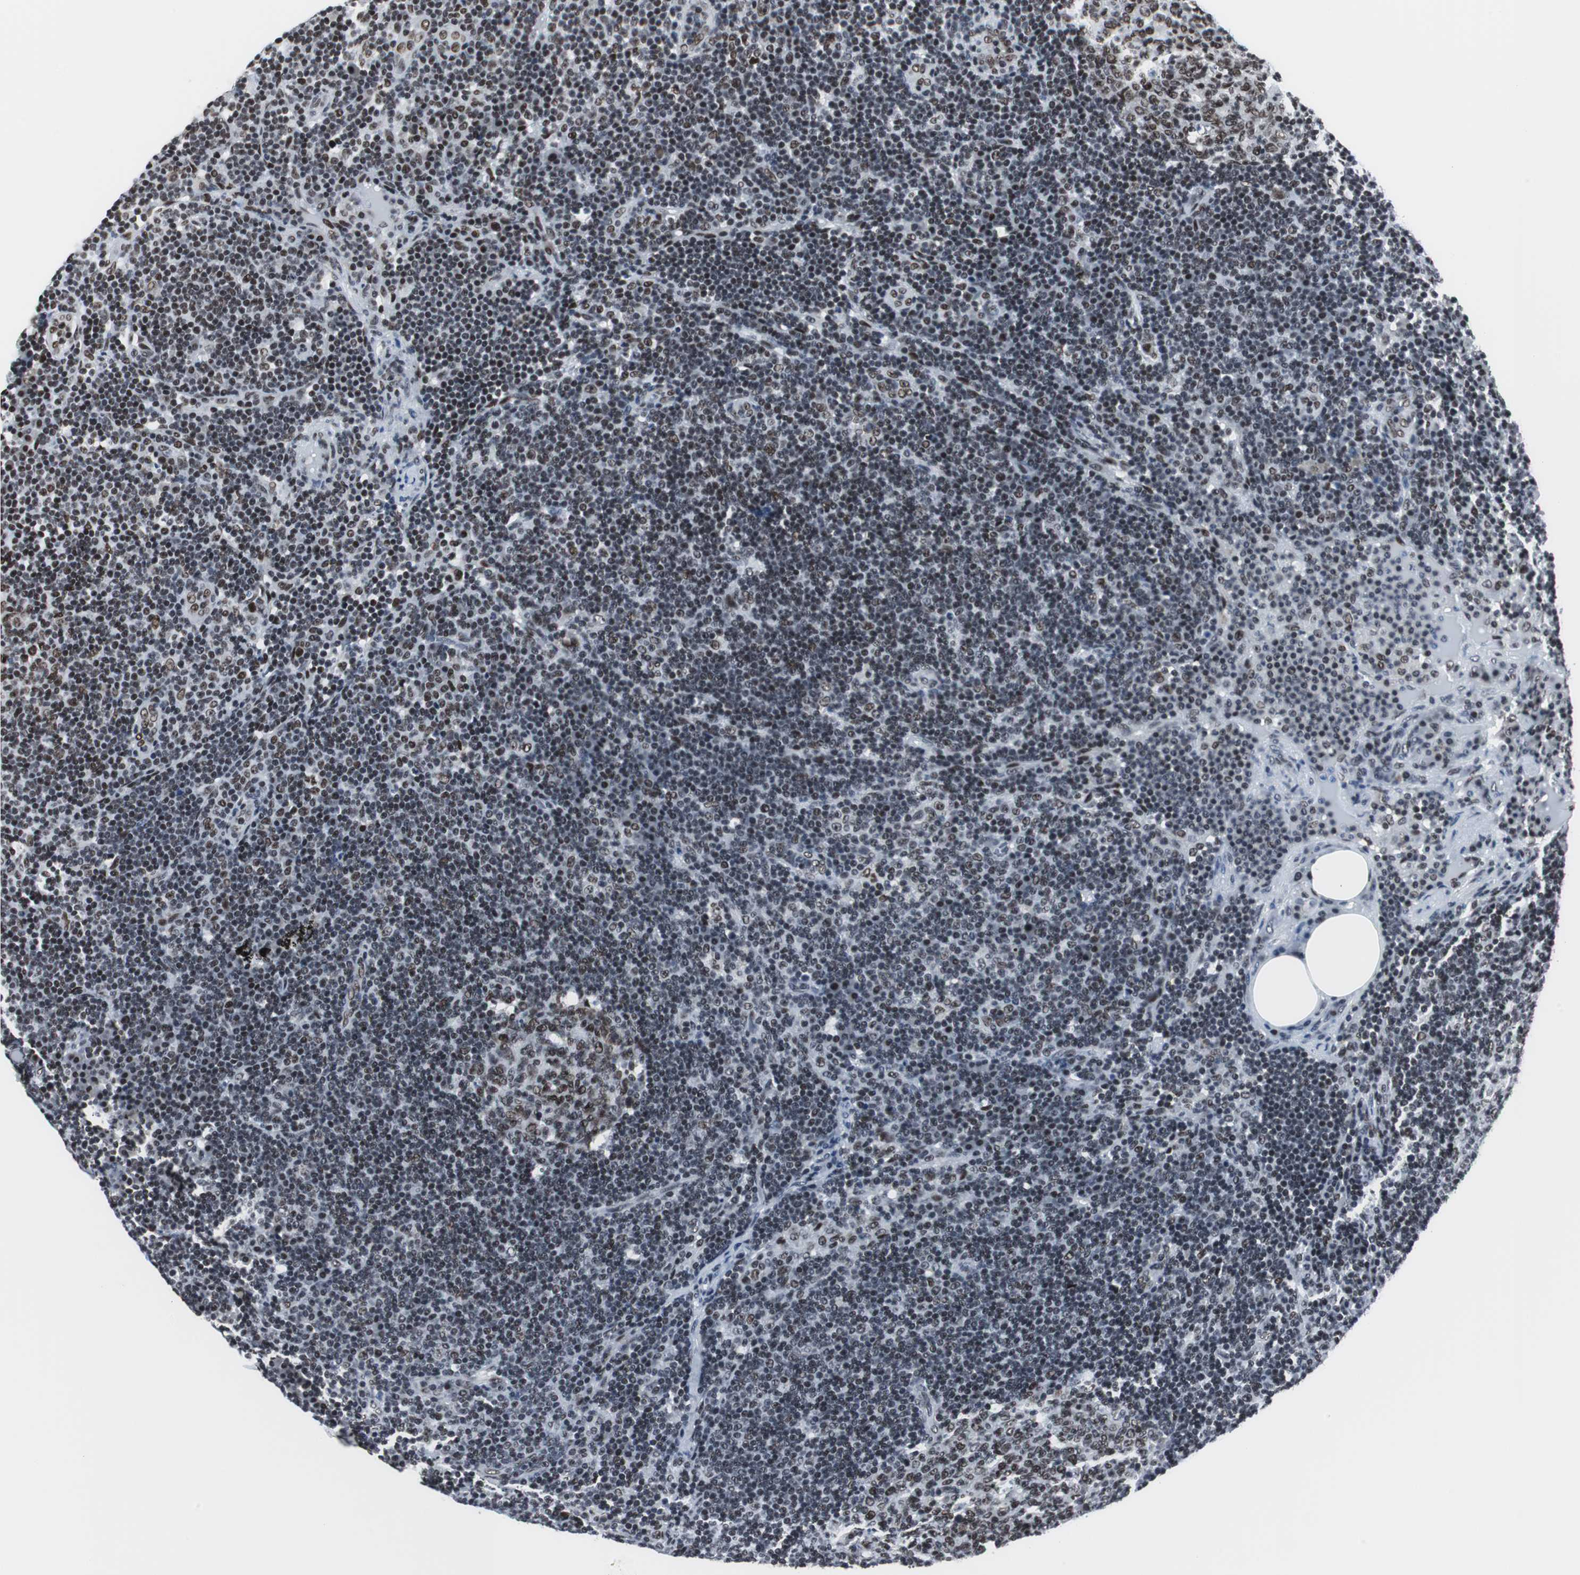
{"staining": {"intensity": "moderate", "quantity": ">75%", "location": "nuclear"}, "tissue": "lymph node", "cell_type": "Germinal center cells", "image_type": "normal", "snomed": [{"axis": "morphology", "description": "Normal tissue, NOS"}, {"axis": "morphology", "description": "Squamous cell carcinoma, metastatic, NOS"}, {"axis": "topography", "description": "Lymph node"}], "caption": "A medium amount of moderate nuclear staining is identified in approximately >75% of germinal center cells in unremarkable lymph node. The protein is stained brown, and the nuclei are stained in blue (DAB (3,3'-diaminobenzidine) IHC with brightfield microscopy, high magnification).", "gene": "XRCC1", "patient": {"sex": "female", "age": 53}}